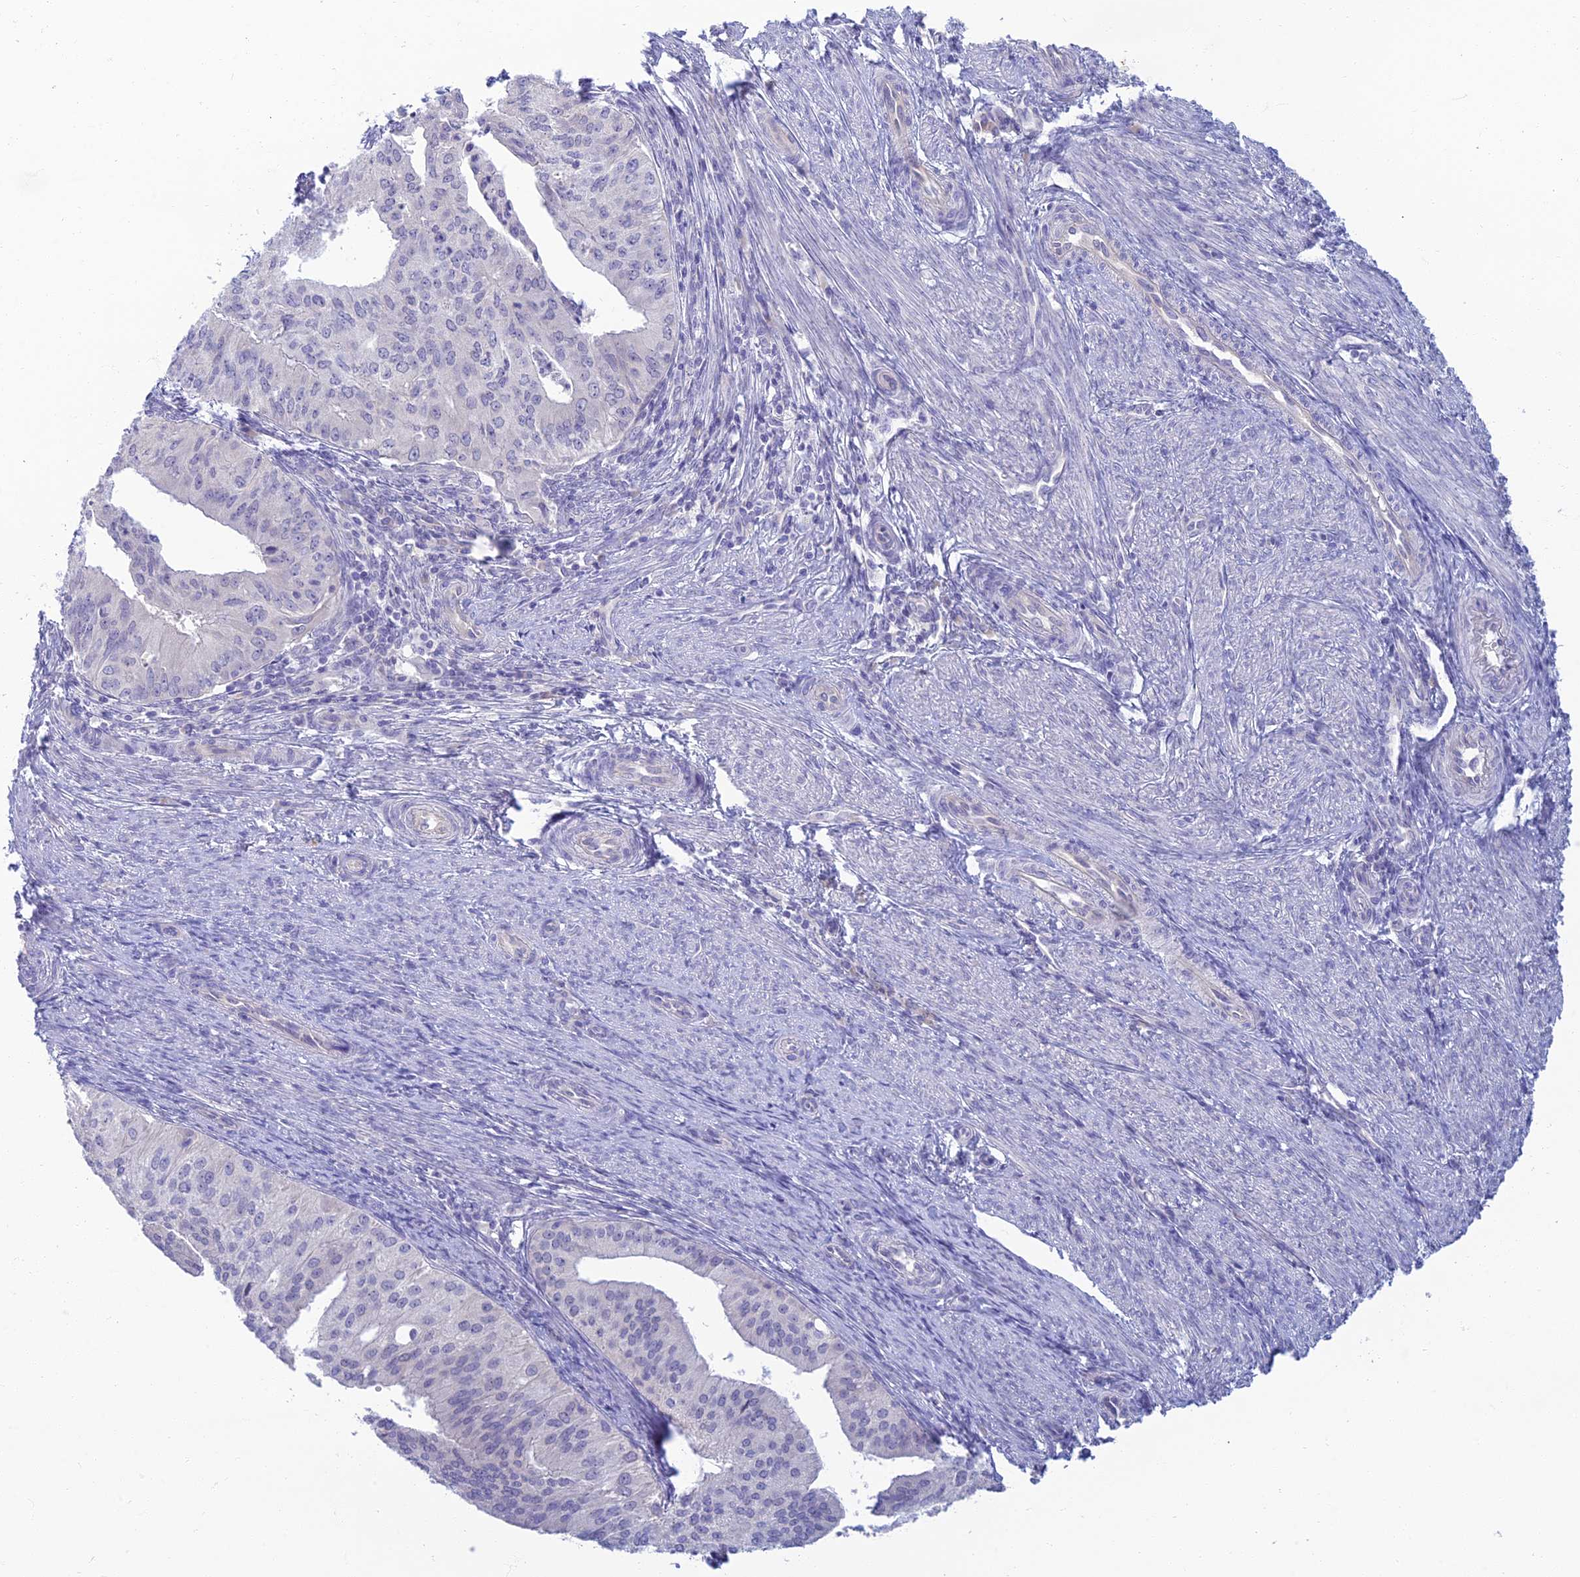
{"staining": {"intensity": "negative", "quantity": "none", "location": "none"}, "tissue": "endometrial cancer", "cell_type": "Tumor cells", "image_type": "cancer", "snomed": [{"axis": "morphology", "description": "Adenocarcinoma, NOS"}, {"axis": "topography", "description": "Endometrium"}], "caption": "A high-resolution micrograph shows immunohistochemistry (IHC) staining of endometrial adenocarcinoma, which displays no significant expression in tumor cells.", "gene": "SLC25A41", "patient": {"sex": "female", "age": 50}}